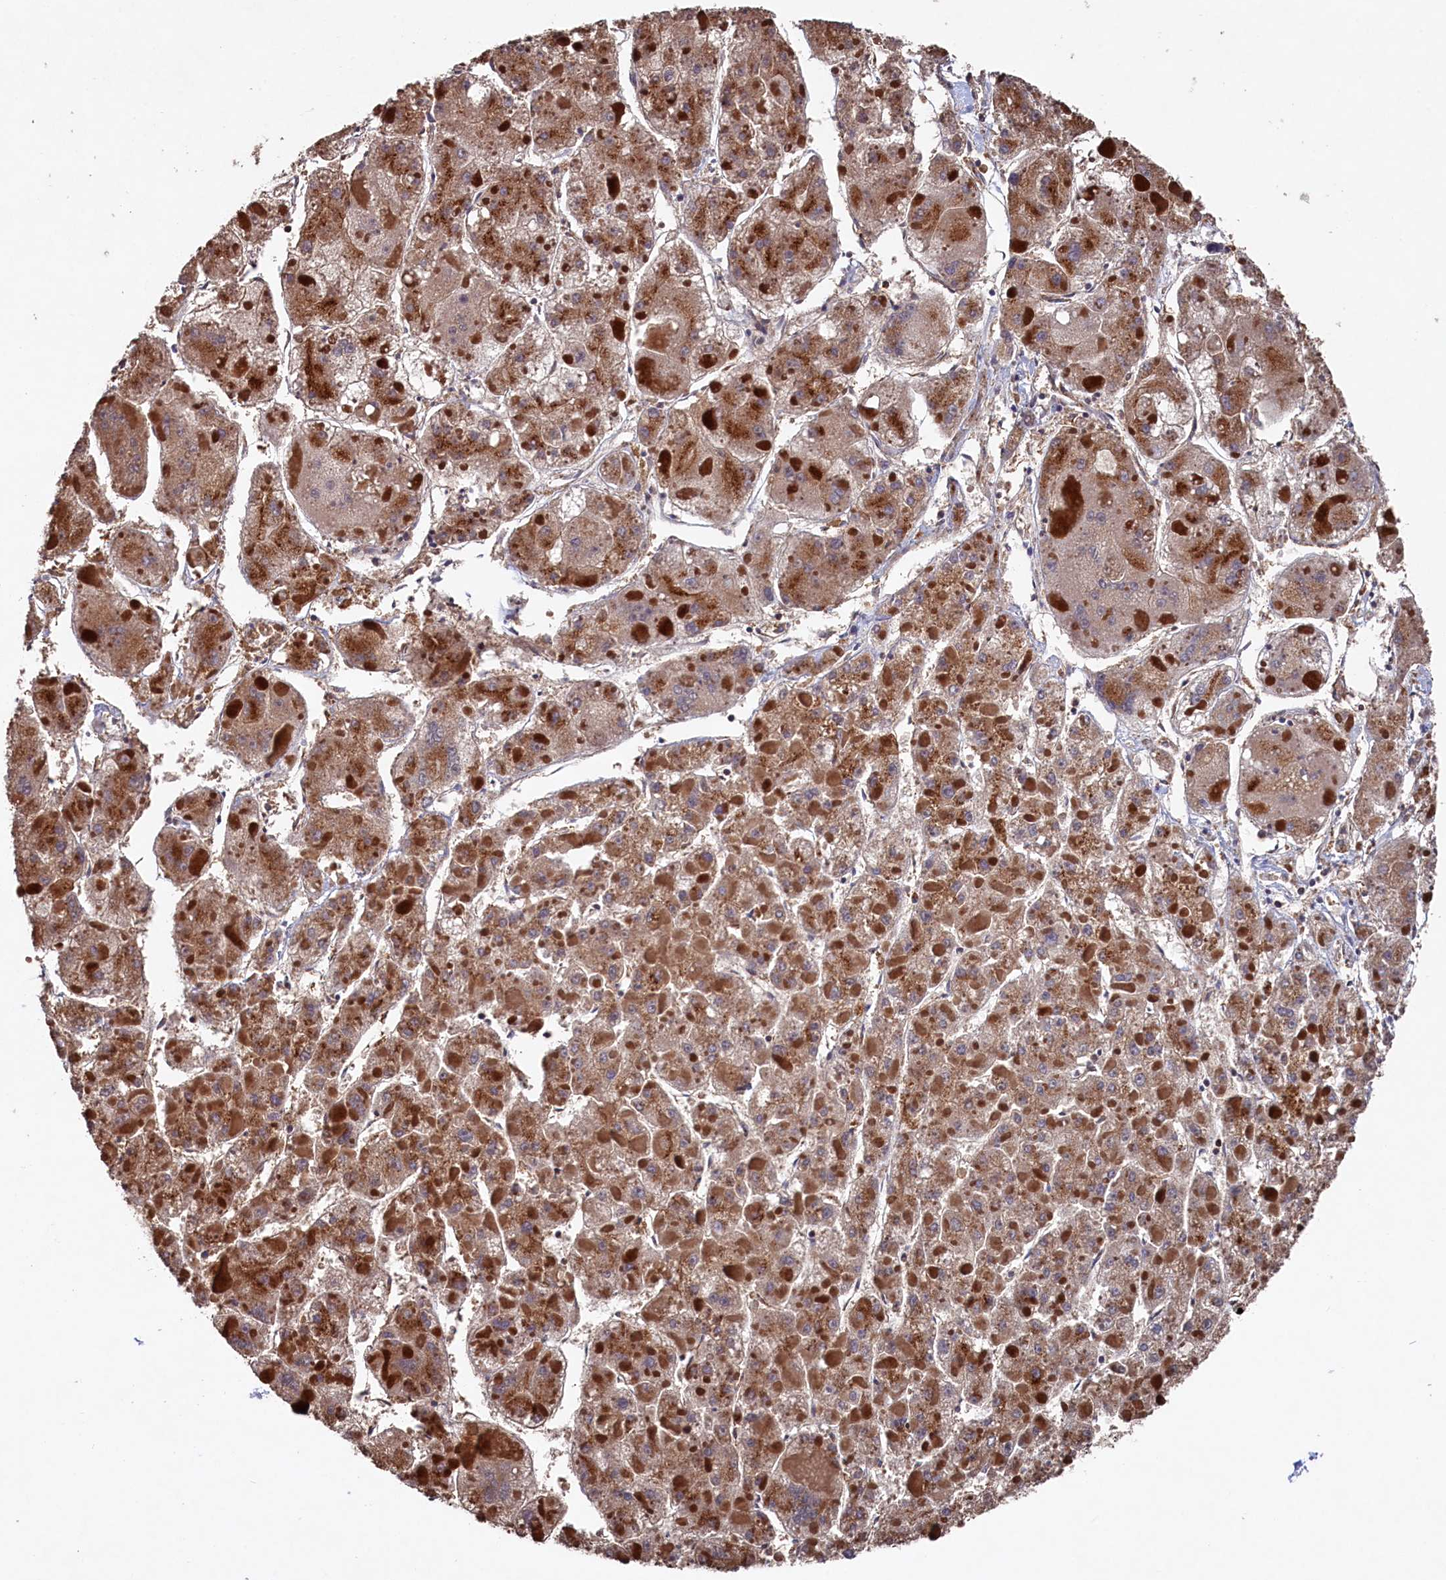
{"staining": {"intensity": "moderate", "quantity": ">75%", "location": "cytoplasmic/membranous"}, "tissue": "liver cancer", "cell_type": "Tumor cells", "image_type": "cancer", "snomed": [{"axis": "morphology", "description": "Carcinoma, Hepatocellular, NOS"}, {"axis": "topography", "description": "Liver"}], "caption": "Human liver hepatocellular carcinoma stained with a brown dye exhibits moderate cytoplasmic/membranous positive staining in about >75% of tumor cells.", "gene": "NAA60", "patient": {"sex": "female", "age": 73}}